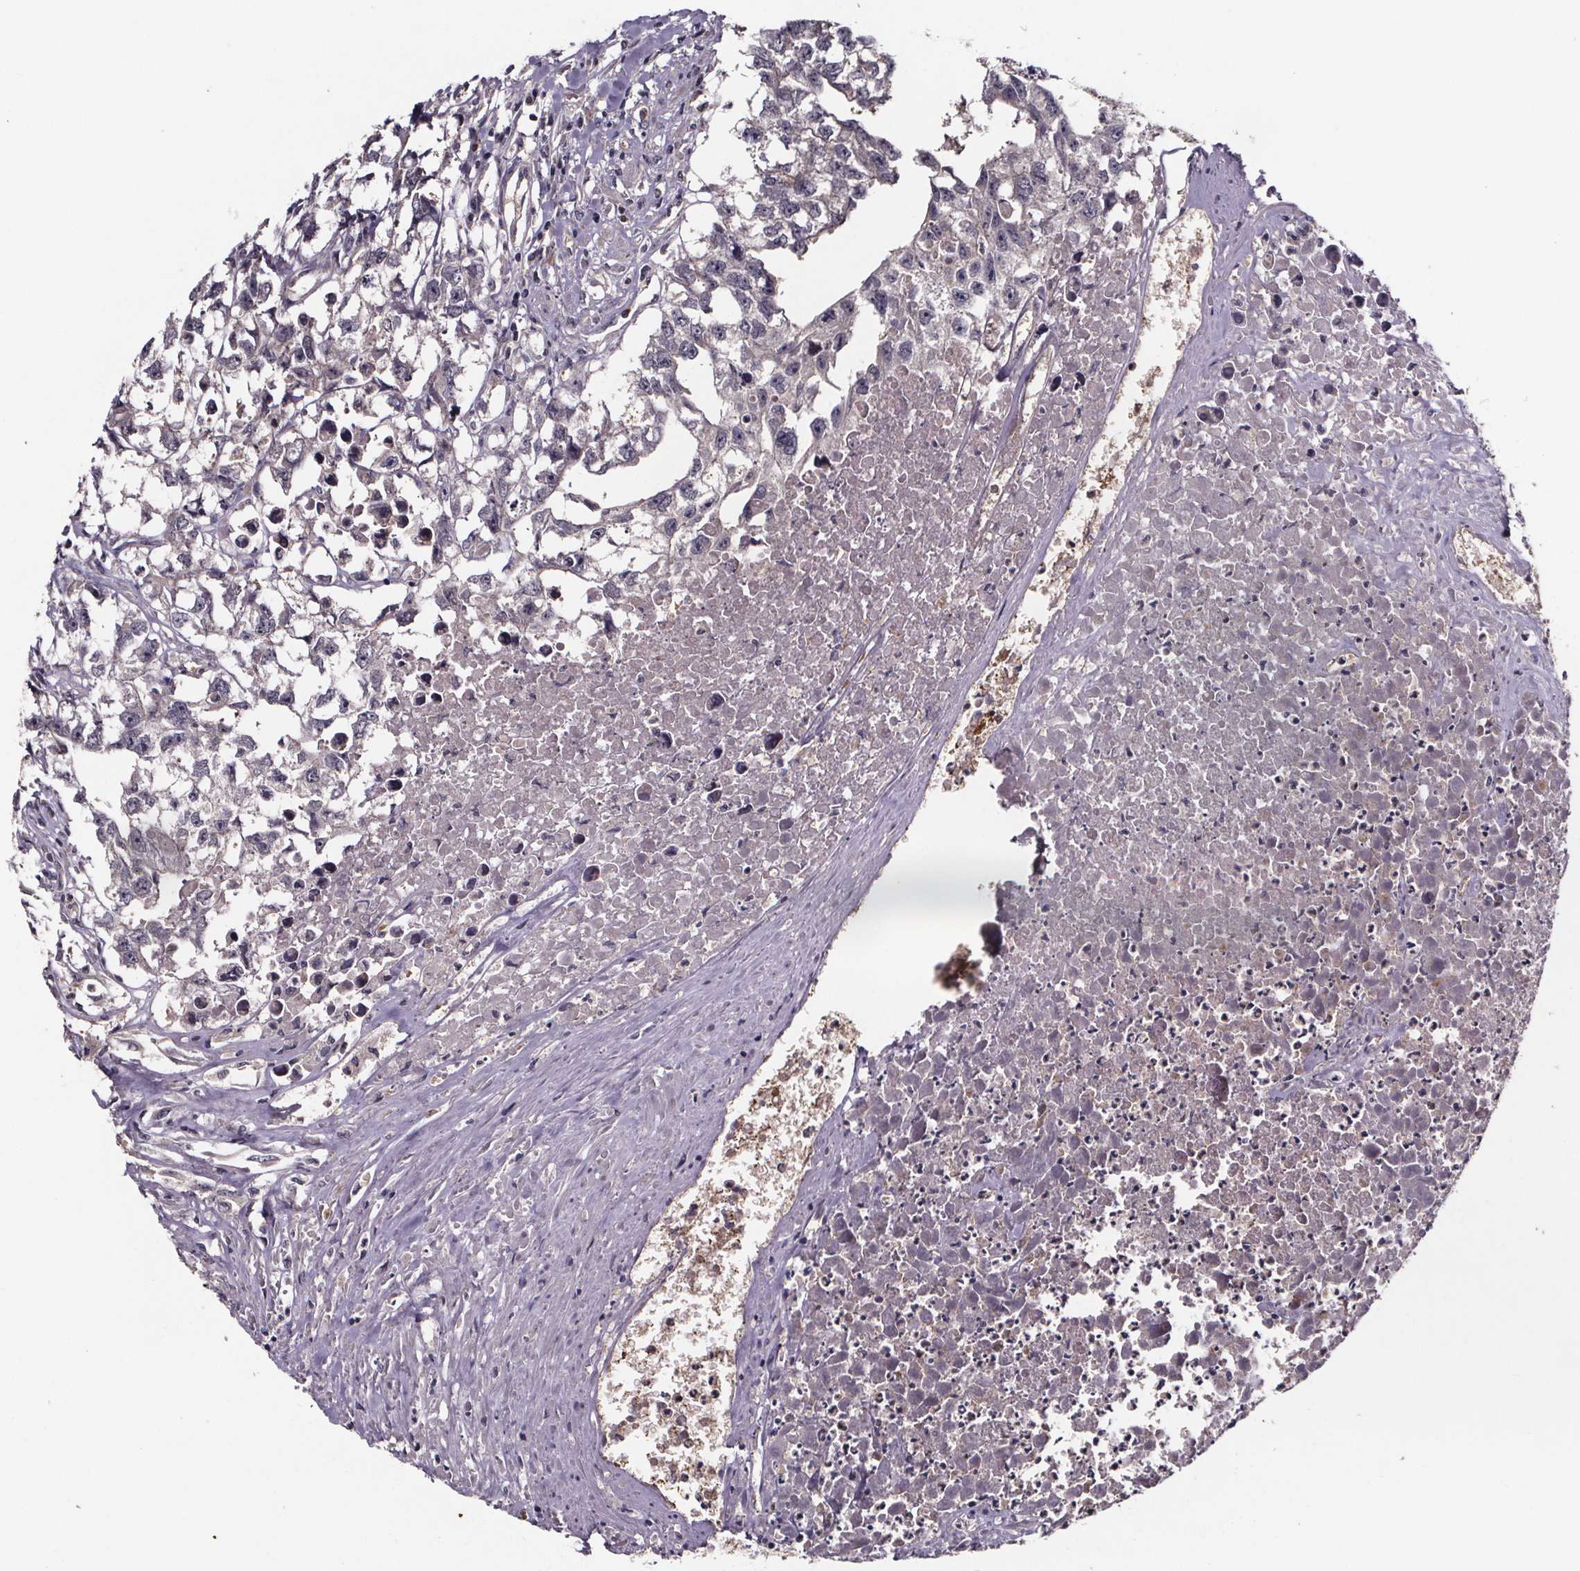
{"staining": {"intensity": "weak", "quantity": "<25%", "location": "cytoplasmic/membranous"}, "tissue": "testis cancer", "cell_type": "Tumor cells", "image_type": "cancer", "snomed": [{"axis": "morphology", "description": "Carcinoma, Embryonal, NOS"}, {"axis": "morphology", "description": "Teratoma, malignant, NOS"}, {"axis": "topography", "description": "Testis"}], "caption": "Immunohistochemistry (IHC) of testis embryonal carcinoma exhibits no staining in tumor cells.", "gene": "SMIM1", "patient": {"sex": "male", "age": 44}}